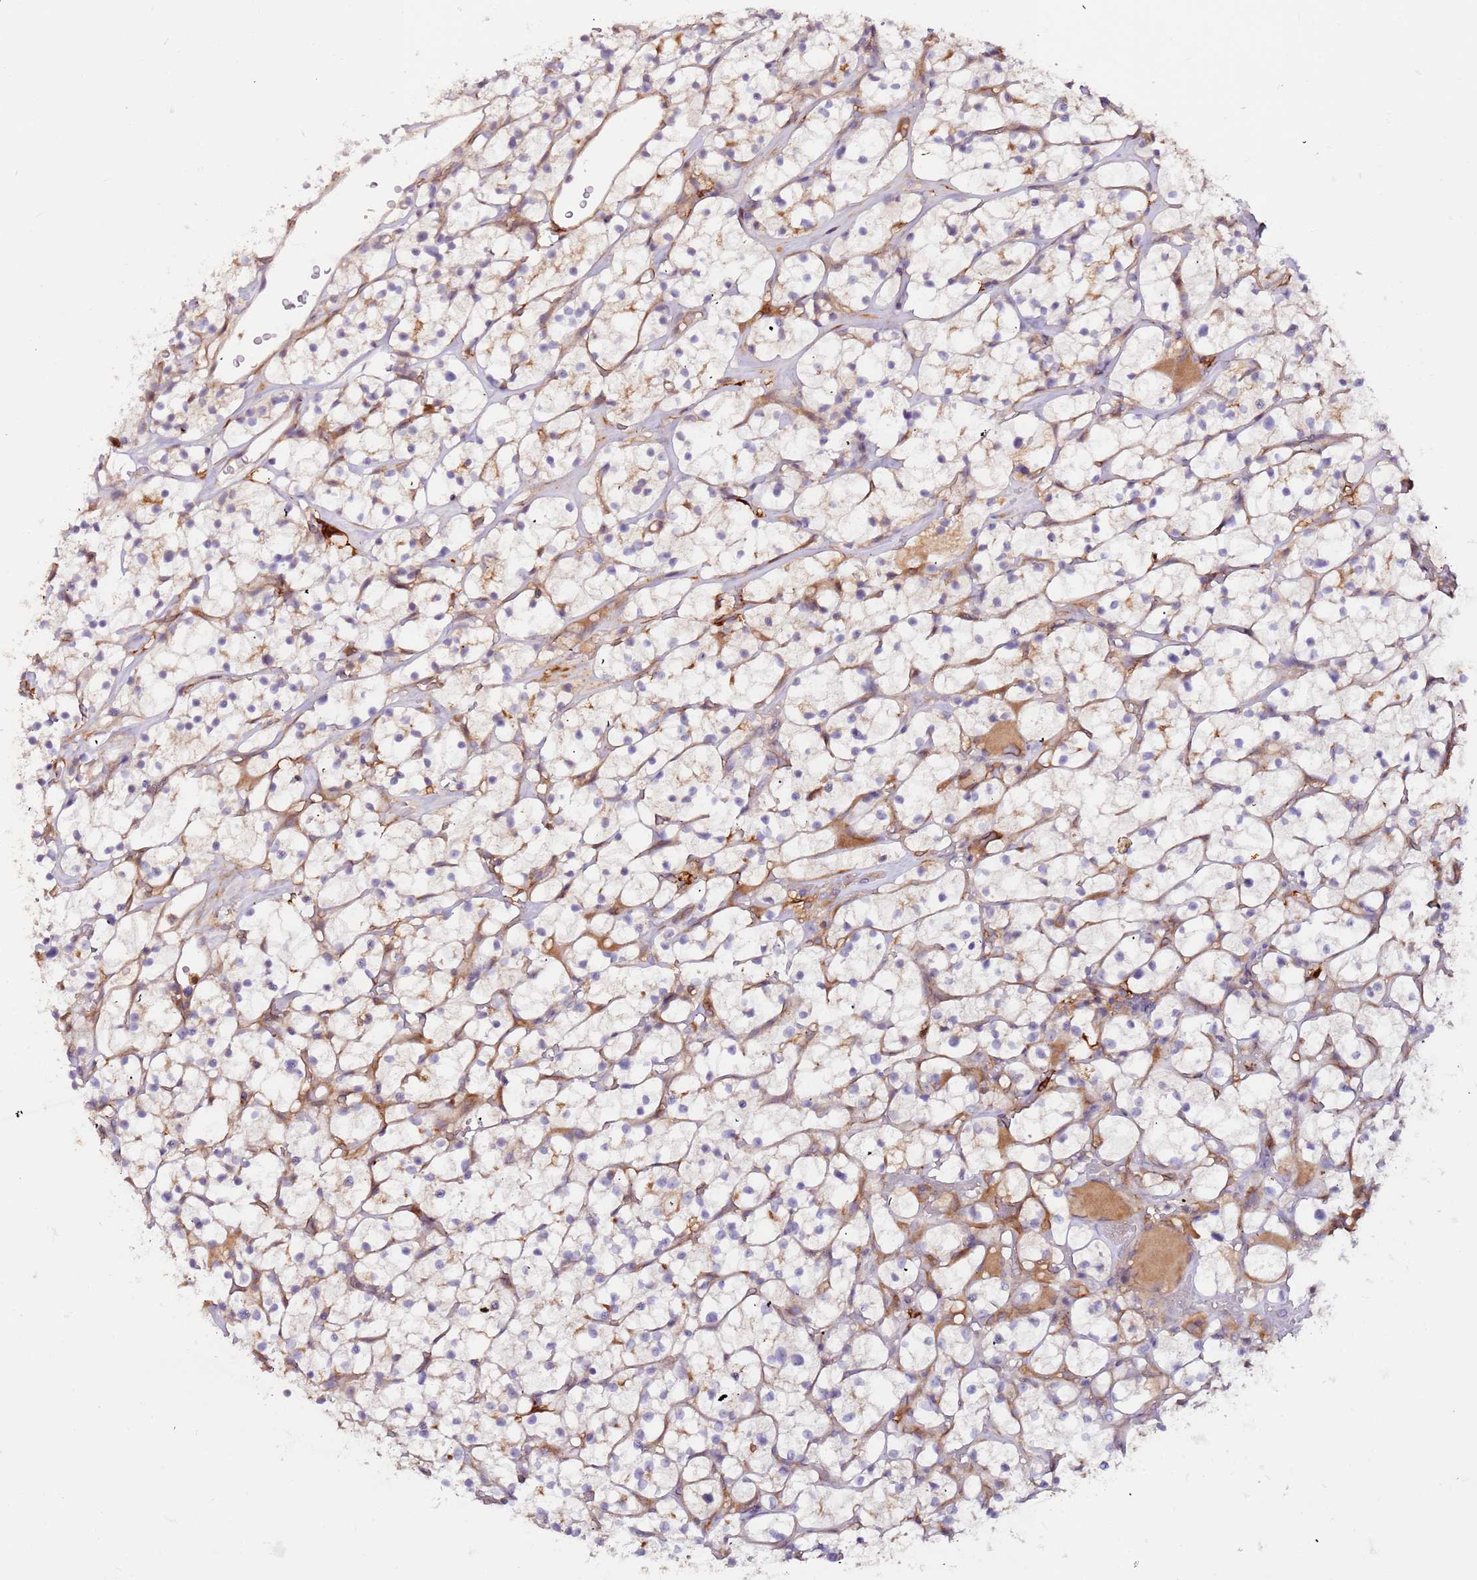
{"staining": {"intensity": "negative", "quantity": "none", "location": "none"}, "tissue": "renal cancer", "cell_type": "Tumor cells", "image_type": "cancer", "snomed": [{"axis": "morphology", "description": "Adenocarcinoma, NOS"}, {"axis": "topography", "description": "Kidney"}], "caption": "The image demonstrates no staining of tumor cells in renal cancer (adenocarcinoma). Brightfield microscopy of IHC stained with DAB (brown) and hematoxylin (blue), captured at high magnification.", "gene": "FLVCR1", "patient": {"sex": "female", "age": 64}}